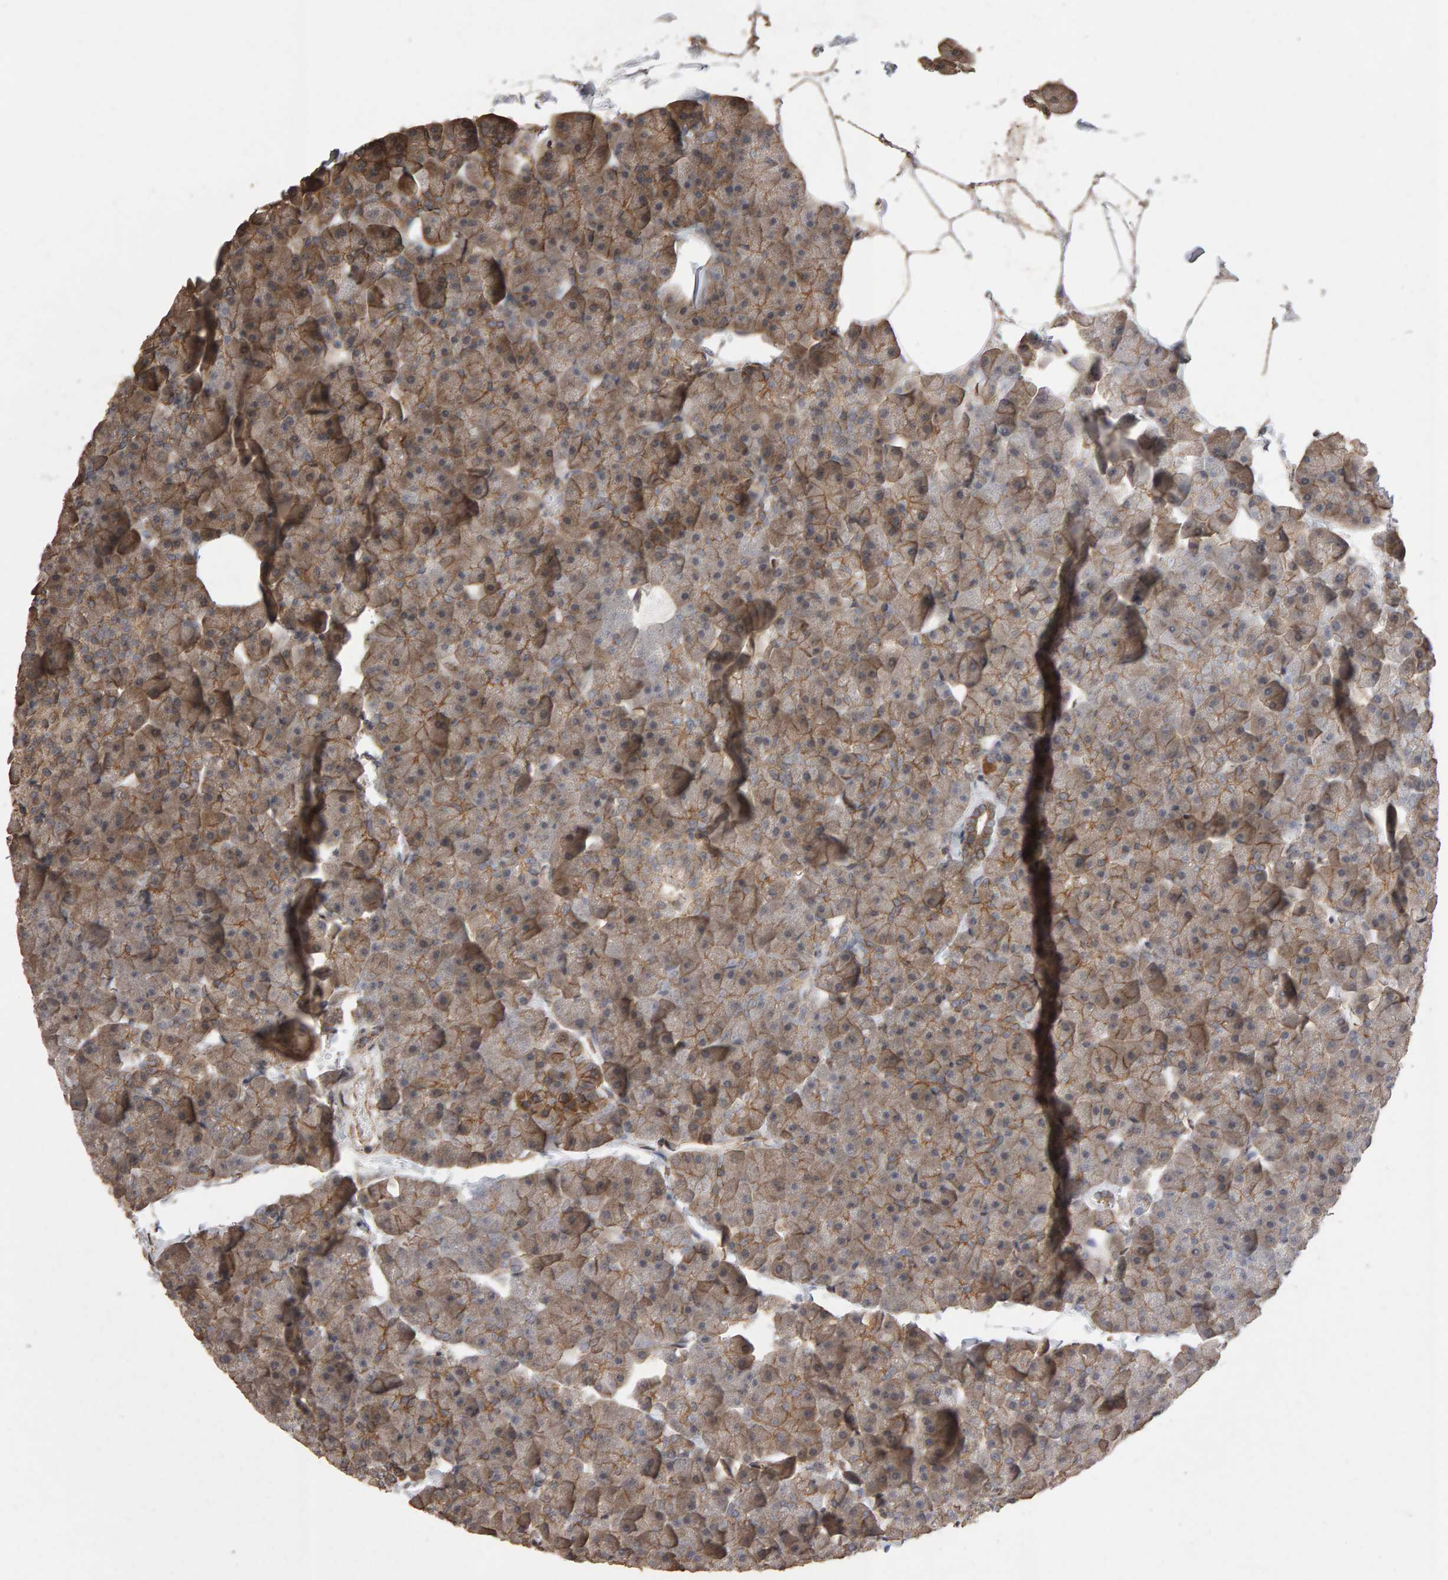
{"staining": {"intensity": "moderate", "quantity": ">75%", "location": "cytoplasmic/membranous"}, "tissue": "pancreas", "cell_type": "Exocrine glandular cells", "image_type": "normal", "snomed": [{"axis": "morphology", "description": "Normal tissue, NOS"}, {"axis": "topography", "description": "Pancreas"}], "caption": "Protein expression analysis of benign pancreas shows moderate cytoplasmic/membranous expression in approximately >75% of exocrine glandular cells.", "gene": "SCRIB", "patient": {"sex": "male", "age": 35}}